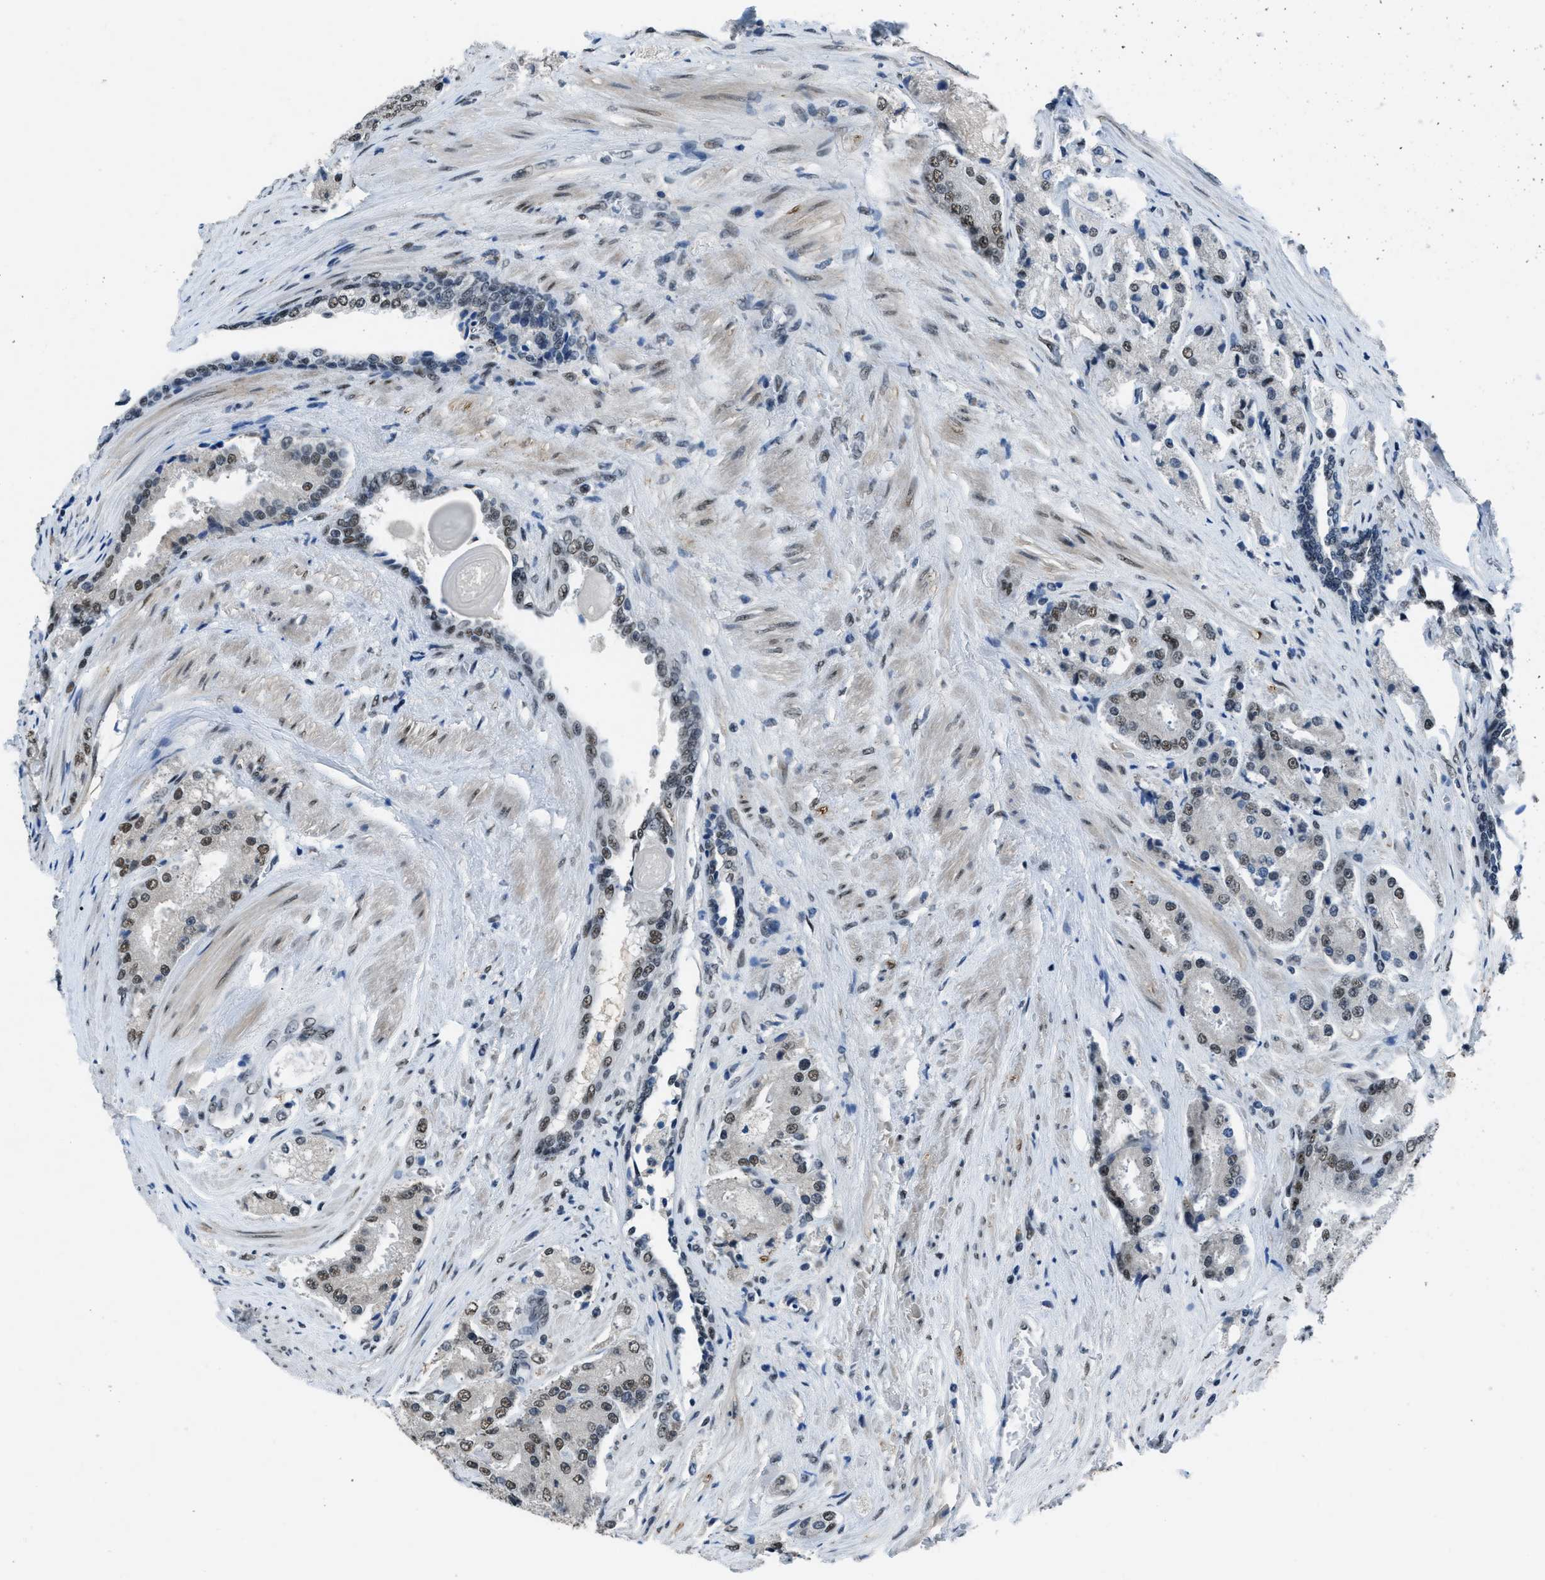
{"staining": {"intensity": "moderate", "quantity": "<25%", "location": "nuclear"}, "tissue": "prostate cancer", "cell_type": "Tumor cells", "image_type": "cancer", "snomed": [{"axis": "morphology", "description": "Adenocarcinoma, High grade"}, {"axis": "topography", "description": "Prostate"}], "caption": "Immunohistochemistry histopathology image of human adenocarcinoma (high-grade) (prostate) stained for a protein (brown), which shows low levels of moderate nuclear positivity in about <25% of tumor cells.", "gene": "GATAD2B", "patient": {"sex": "male", "age": 65}}